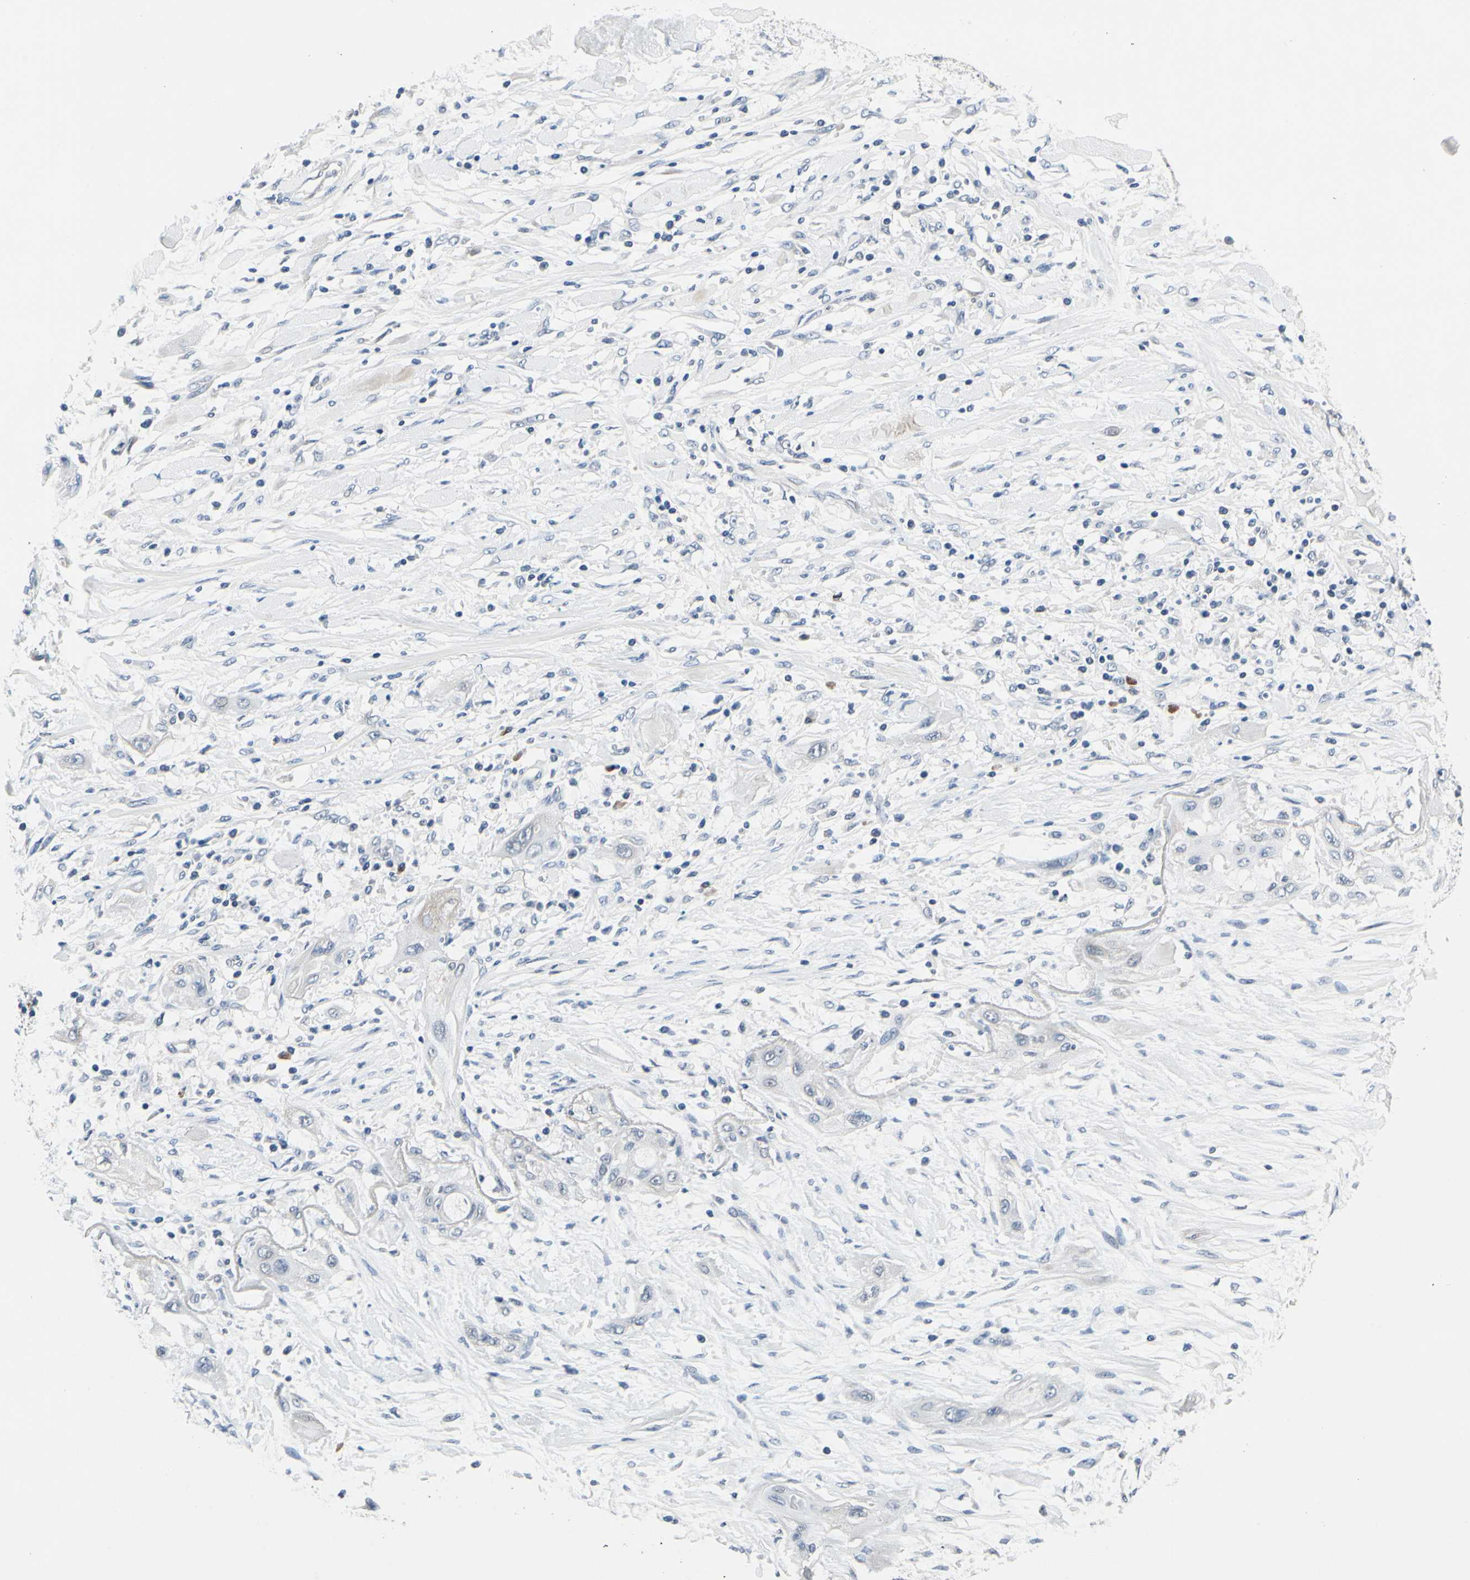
{"staining": {"intensity": "negative", "quantity": "none", "location": "none"}, "tissue": "lung cancer", "cell_type": "Tumor cells", "image_type": "cancer", "snomed": [{"axis": "morphology", "description": "Squamous cell carcinoma, NOS"}, {"axis": "topography", "description": "Lung"}], "caption": "IHC histopathology image of neoplastic tissue: squamous cell carcinoma (lung) stained with DAB (3,3'-diaminobenzidine) shows no significant protein expression in tumor cells. (DAB (3,3'-diaminobenzidine) immunohistochemistry (IHC) with hematoxylin counter stain).", "gene": "SELENOK", "patient": {"sex": "female", "age": 47}}